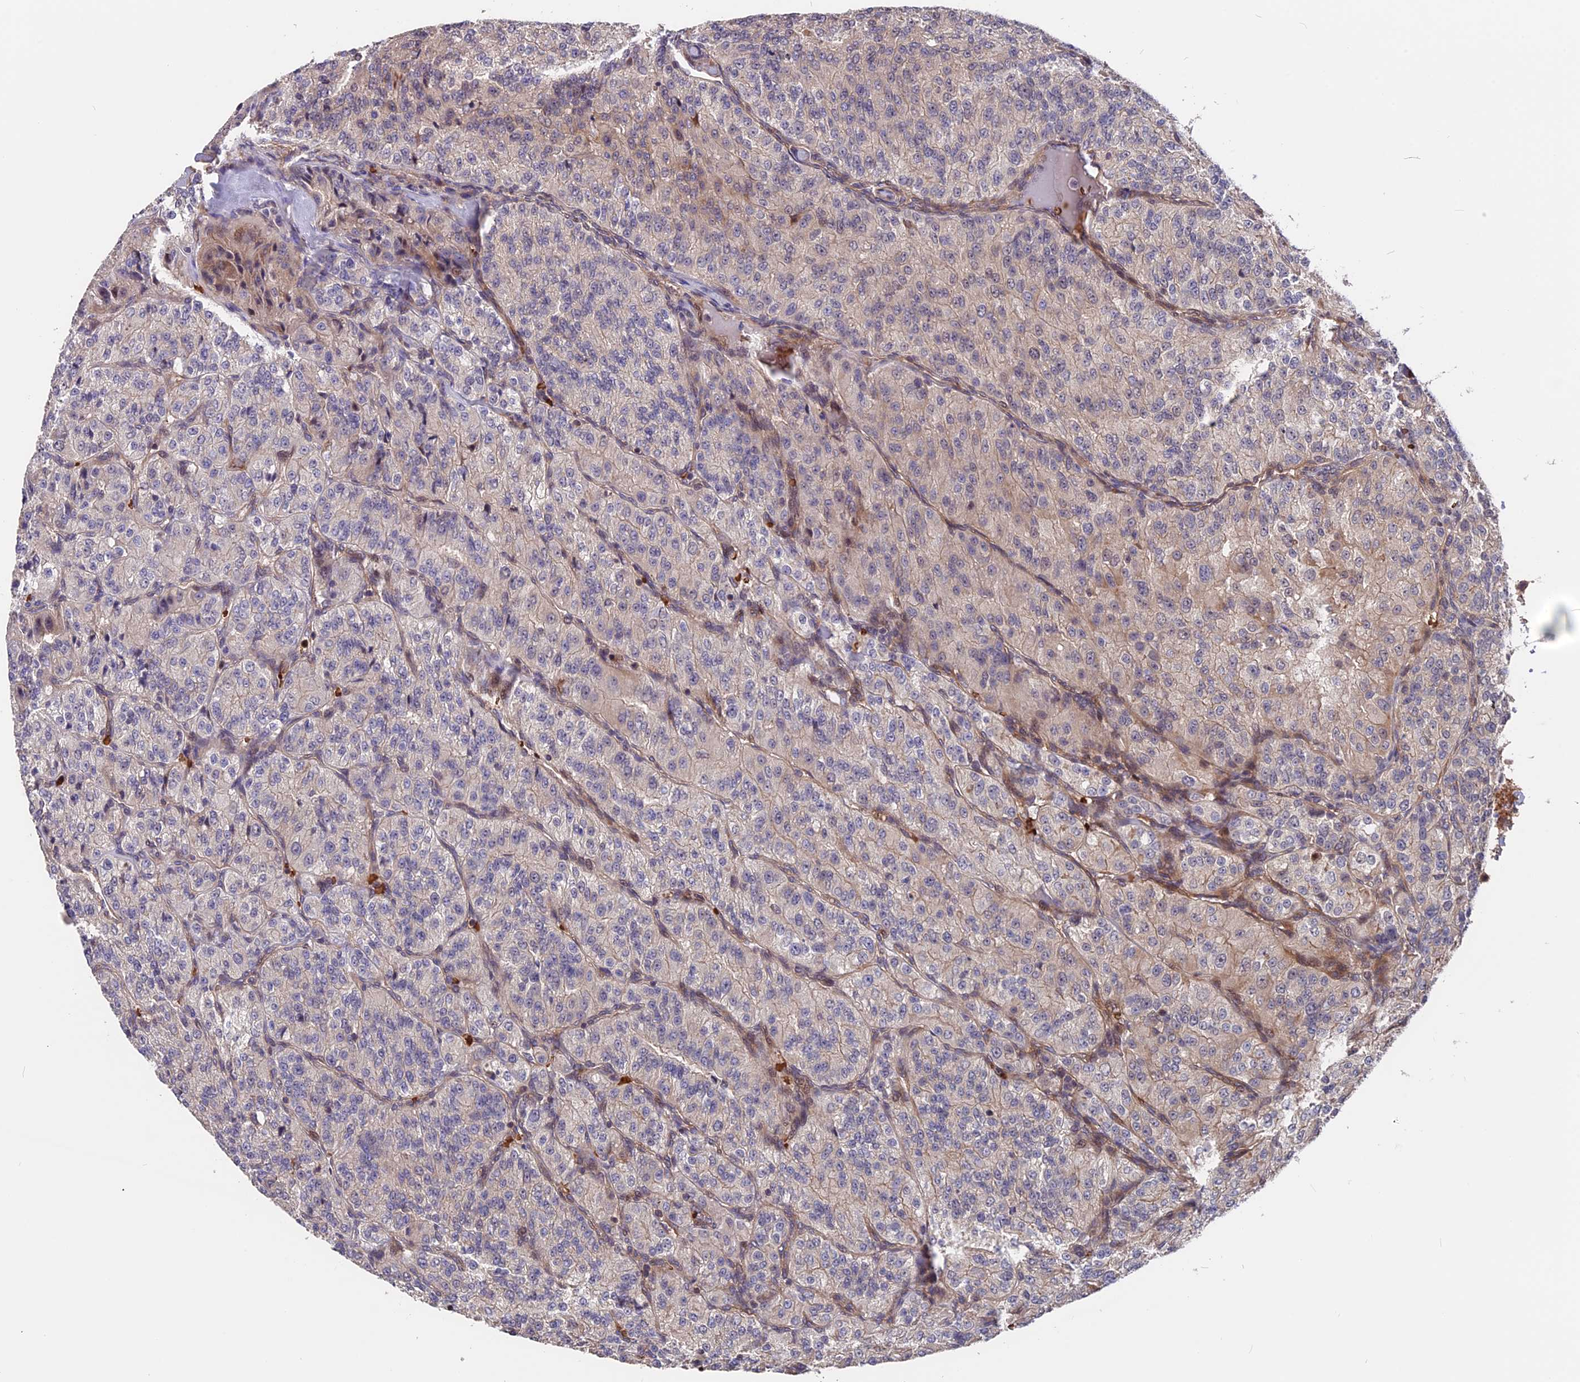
{"staining": {"intensity": "weak", "quantity": "<25%", "location": "cytoplasmic/membranous"}, "tissue": "renal cancer", "cell_type": "Tumor cells", "image_type": "cancer", "snomed": [{"axis": "morphology", "description": "Adenocarcinoma, NOS"}, {"axis": "topography", "description": "Kidney"}], "caption": "This histopathology image is of renal adenocarcinoma stained with IHC to label a protein in brown with the nuclei are counter-stained blue. There is no staining in tumor cells.", "gene": "ZC3H10", "patient": {"sex": "female", "age": 63}}